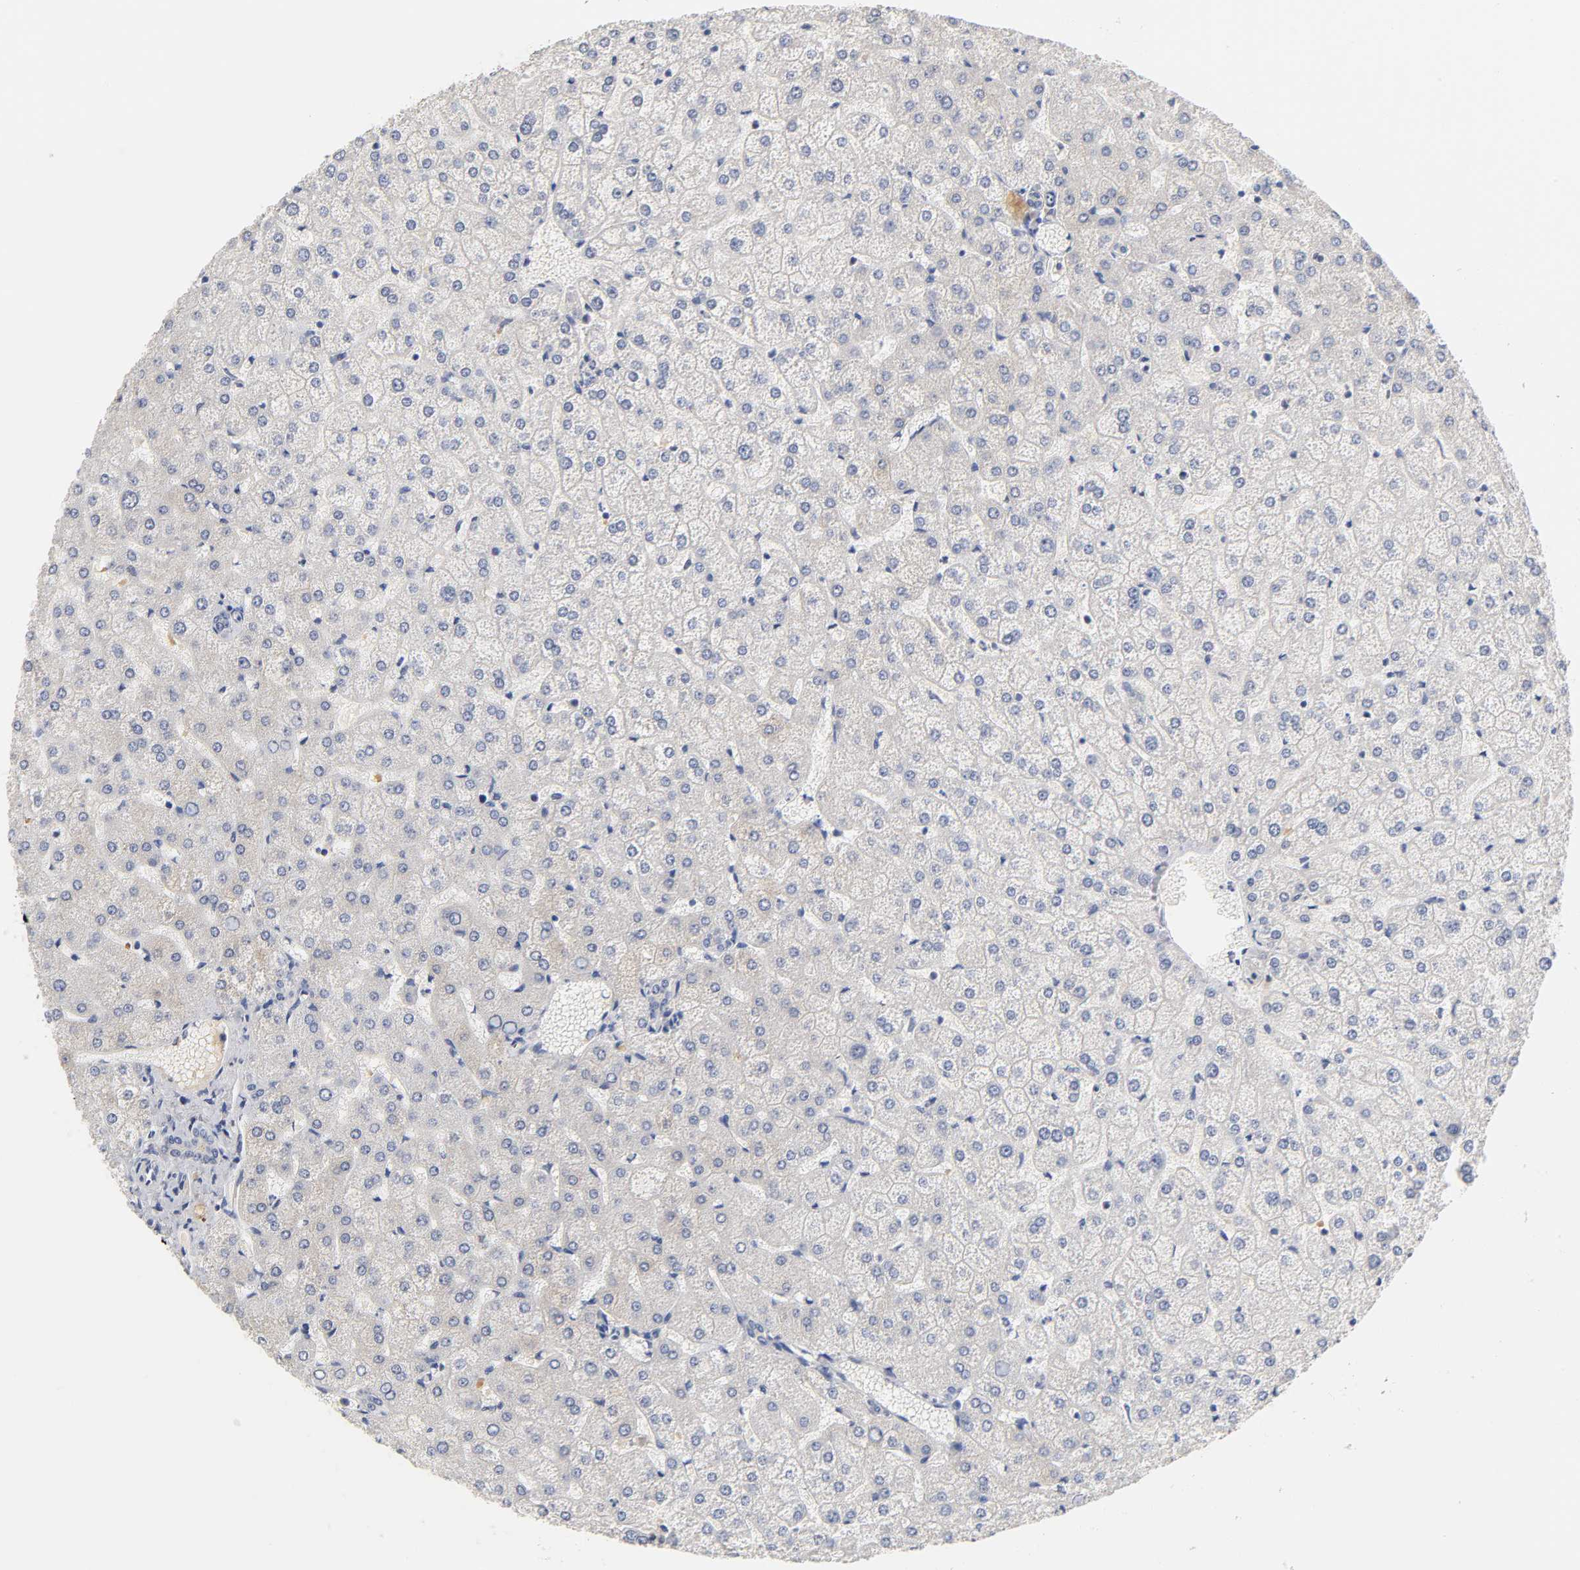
{"staining": {"intensity": "negative", "quantity": "none", "location": "none"}, "tissue": "liver", "cell_type": "Cholangiocytes", "image_type": "normal", "snomed": [{"axis": "morphology", "description": "Normal tissue, NOS"}, {"axis": "topography", "description": "Liver"}], "caption": "DAB (3,3'-diaminobenzidine) immunohistochemical staining of unremarkable liver shows no significant positivity in cholangiocytes. (Brightfield microscopy of DAB (3,3'-diaminobenzidine) immunohistochemistry (IHC) at high magnification).", "gene": "OVOL1", "patient": {"sex": "female", "age": 32}}